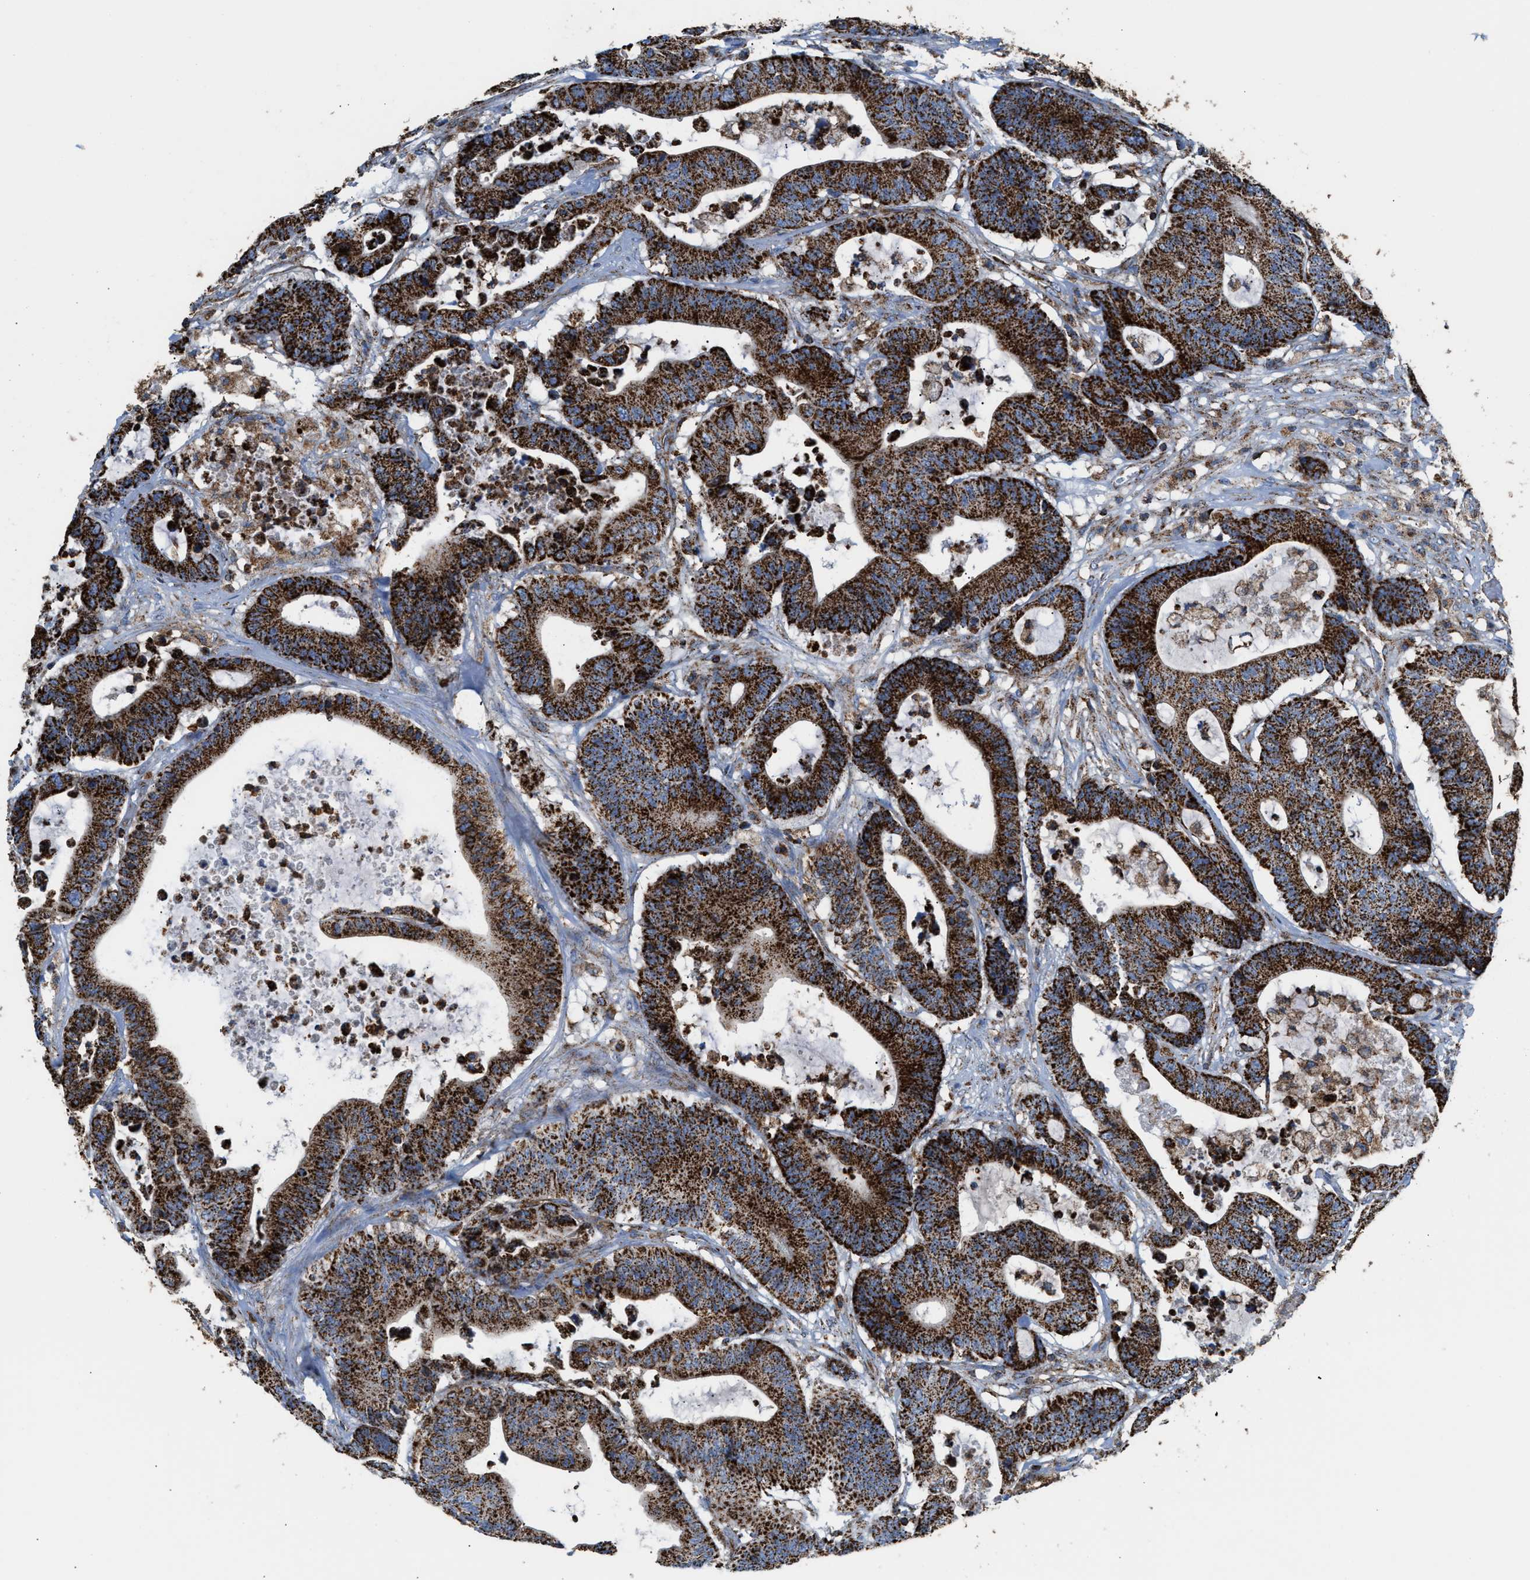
{"staining": {"intensity": "strong", "quantity": ">75%", "location": "cytoplasmic/membranous"}, "tissue": "colorectal cancer", "cell_type": "Tumor cells", "image_type": "cancer", "snomed": [{"axis": "morphology", "description": "Adenocarcinoma, NOS"}, {"axis": "topography", "description": "Colon"}], "caption": "Protein staining of adenocarcinoma (colorectal) tissue shows strong cytoplasmic/membranous expression in about >75% of tumor cells. (brown staining indicates protein expression, while blue staining denotes nuclei).", "gene": "ECHS1", "patient": {"sex": "female", "age": 84}}